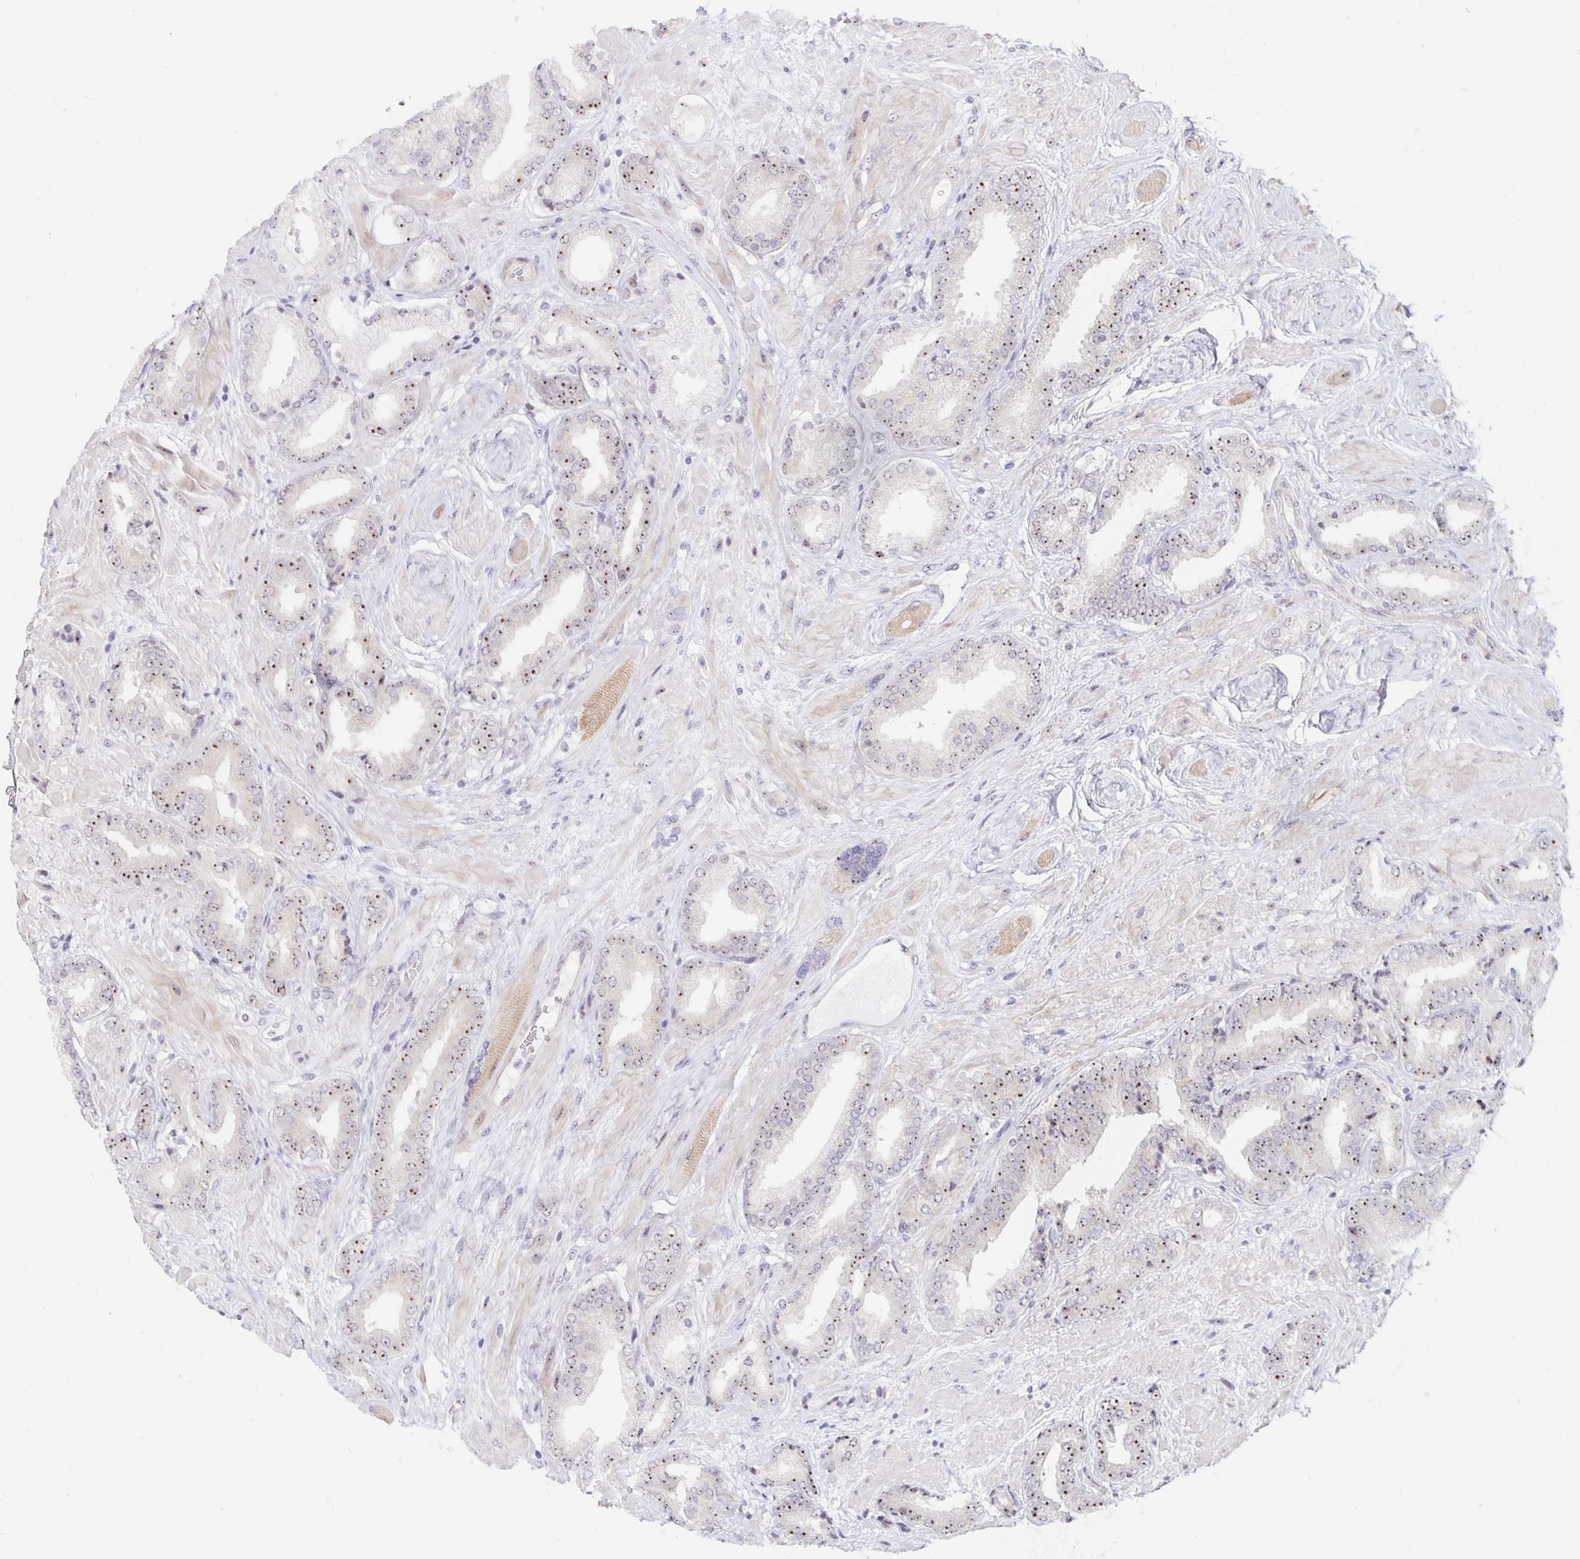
{"staining": {"intensity": "moderate", "quantity": ">75%", "location": "nuclear"}, "tissue": "prostate cancer", "cell_type": "Tumor cells", "image_type": "cancer", "snomed": [{"axis": "morphology", "description": "Adenocarcinoma, High grade"}, {"axis": "topography", "description": "Prostate"}], "caption": "IHC (DAB) staining of human adenocarcinoma (high-grade) (prostate) reveals moderate nuclear protein positivity in about >75% of tumor cells.", "gene": "NUP85", "patient": {"sex": "male", "age": 56}}